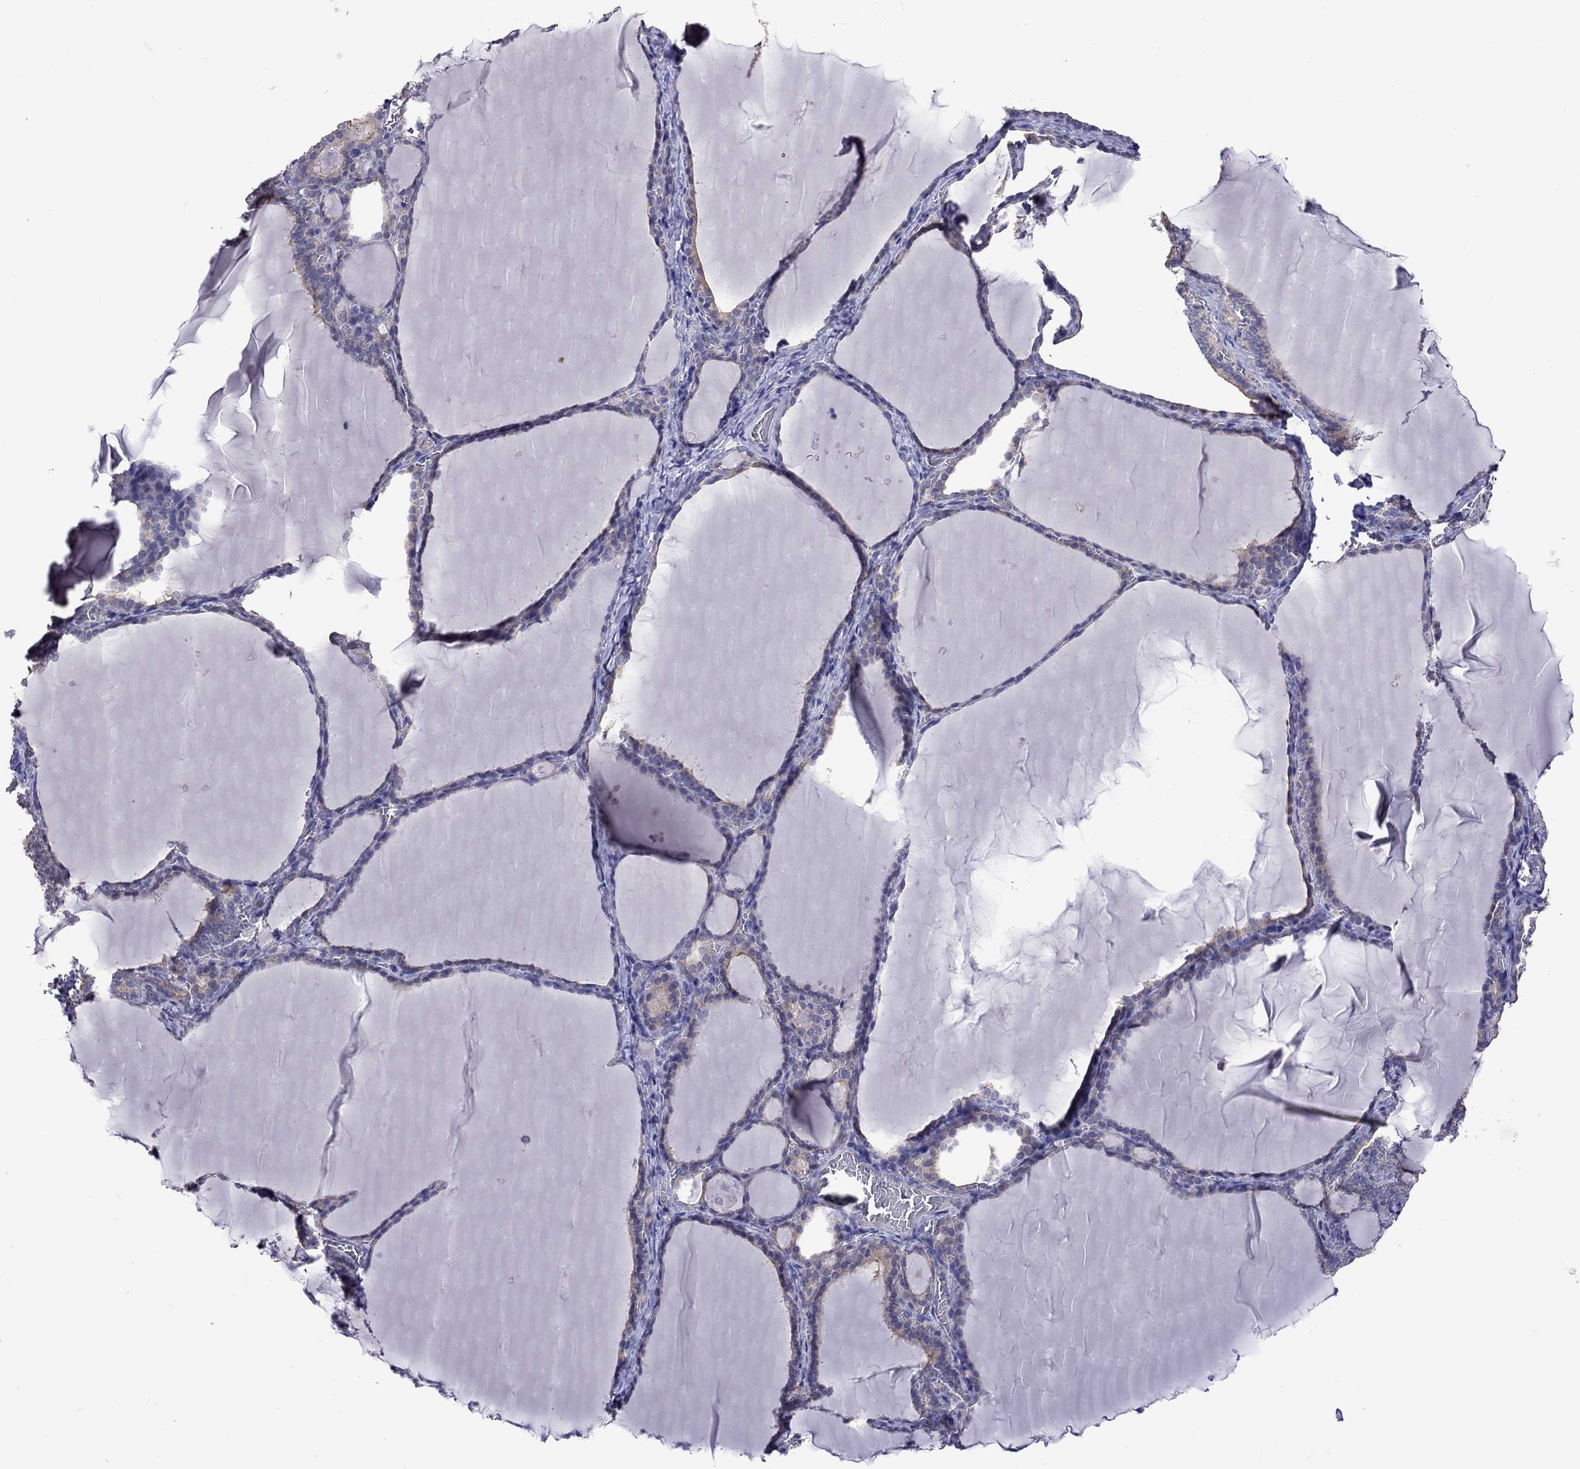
{"staining": {"intensity": "weak", "quantity": "25%-75%", "location": "cytoplasmic/membranous"}, "tissue": "thyroid gland", "cell_type": "Glandular cells", "image_type": "normal", "snomed": [{"axis": "morphology", "description": "Normal tissue, NOS"}, {"axis": "morphology", "description": "Hyperplasia, NOS"}, {"axis": "topography", "description": "Thyroid gland"}], "caption": "Brown immunohistochemical staining in normal human thyroid gland exhibits weak cytoplasmic/membranous expression in approximately 25%-75% of glandular cells. Immunohistochemistry stains the protein in brown and the nuclei are stained blue.", "gene": "RTP5", "patient": {"sex": "female", "age": 27}}